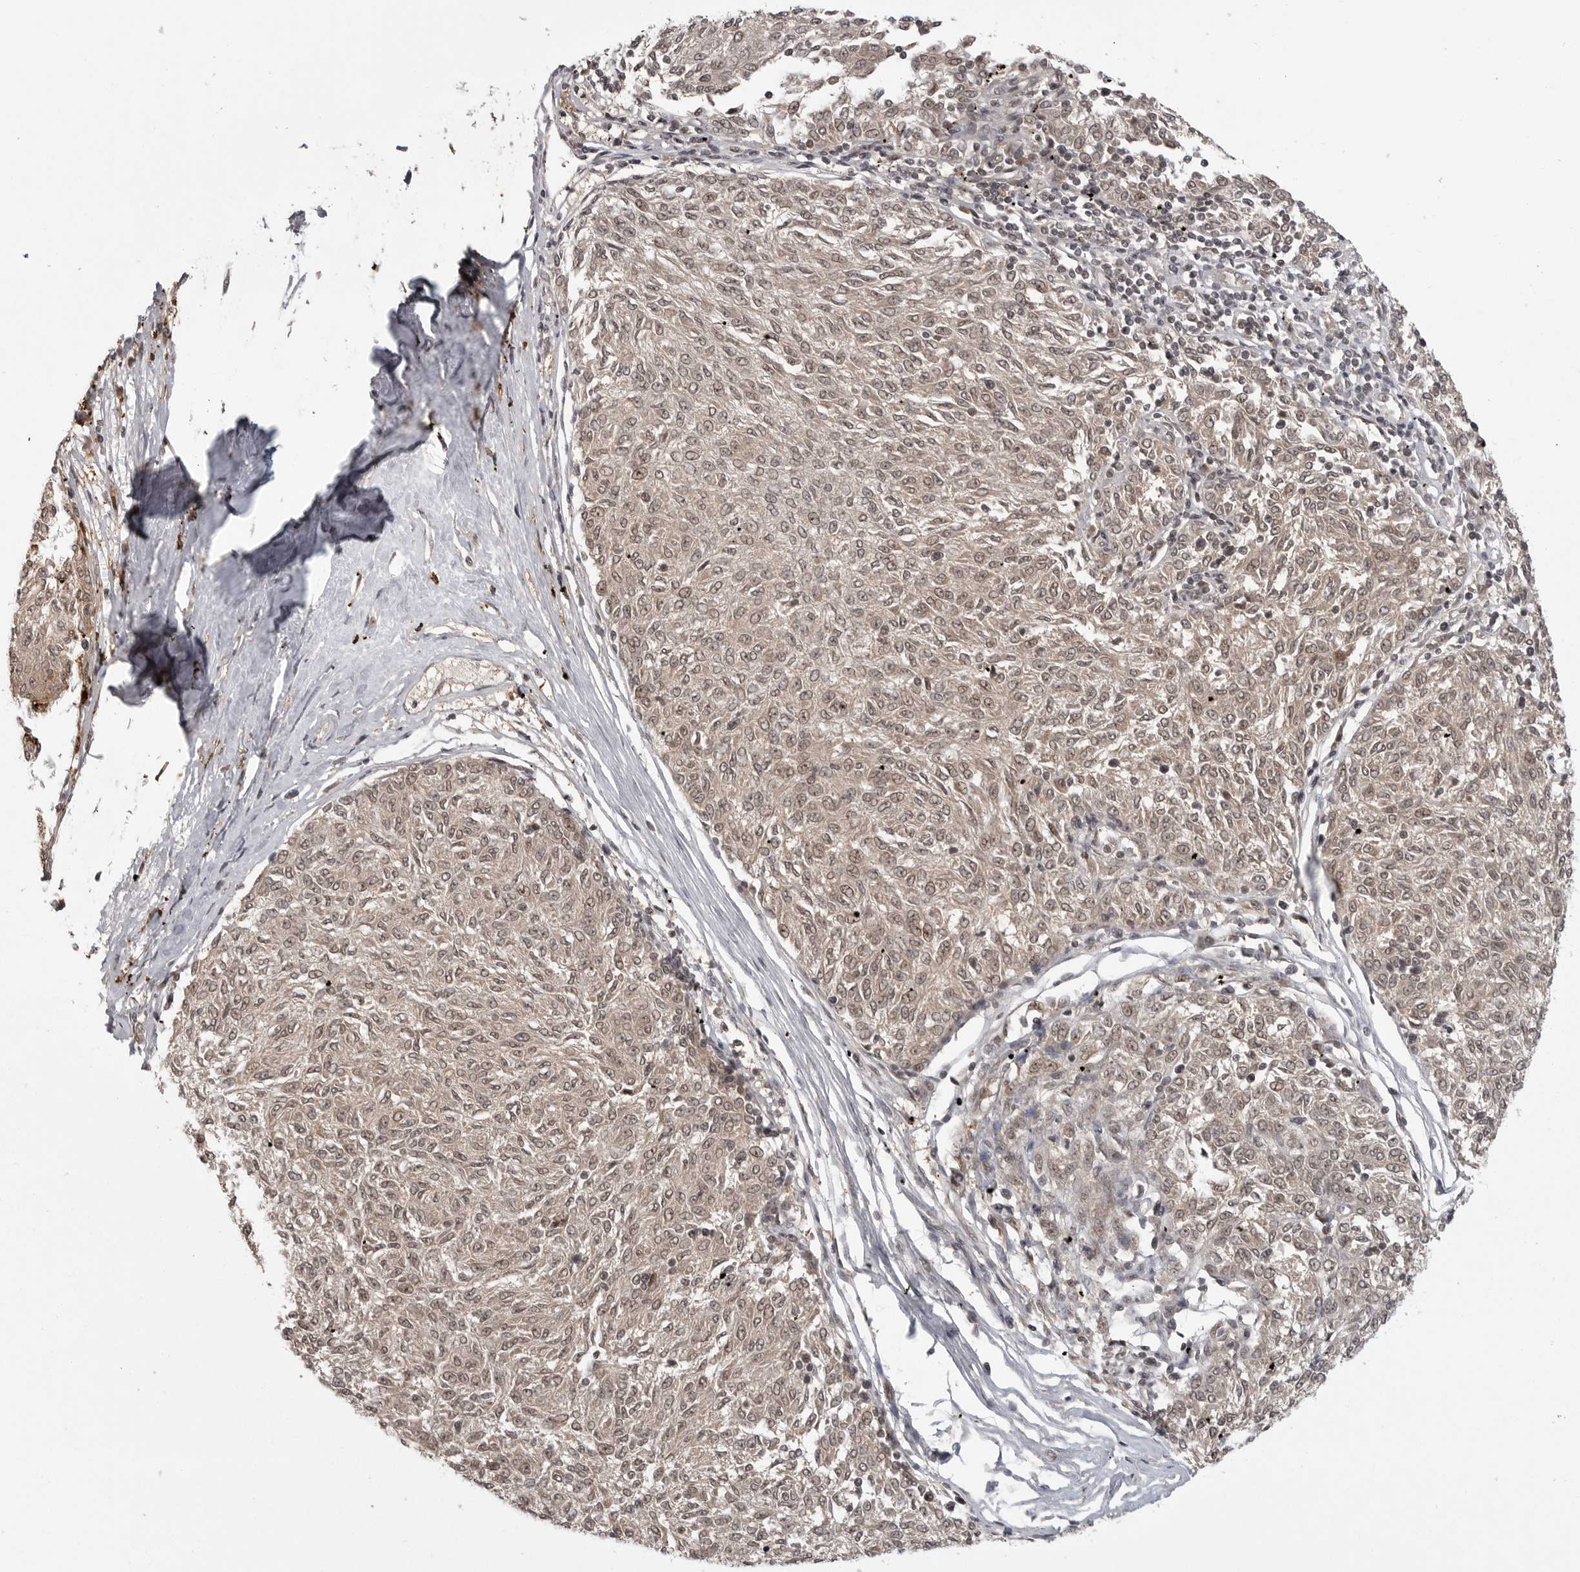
{"staining": {"intensity": "moderate", "quantity": ">75%", "location": "cytoplasmic/membranous,nuclear"}, "tissue": "melanoma", "cell_type": "Tumor cells", "image_type": "cancer", "snomed": [{"axis": "morphology", "description": "Malignant melanoma, NOS"}, {"axis": "topography", "description": "Skin"}], "caption": "An immunohistochemistry histopathology image of tumor tissue is shown. Protein staining in brown shows moderate cytoplasmic/membranous and nuclear positivity in malignant melanoma within tumor cells. Using DAB (3,3'-diaminobenzidine) (brown) and hematoxylin (blue) stains, captured at high magnification using brightfield microscopy.", "gene": "PEG3", "patient": {"sex": "female", "age": 72}}